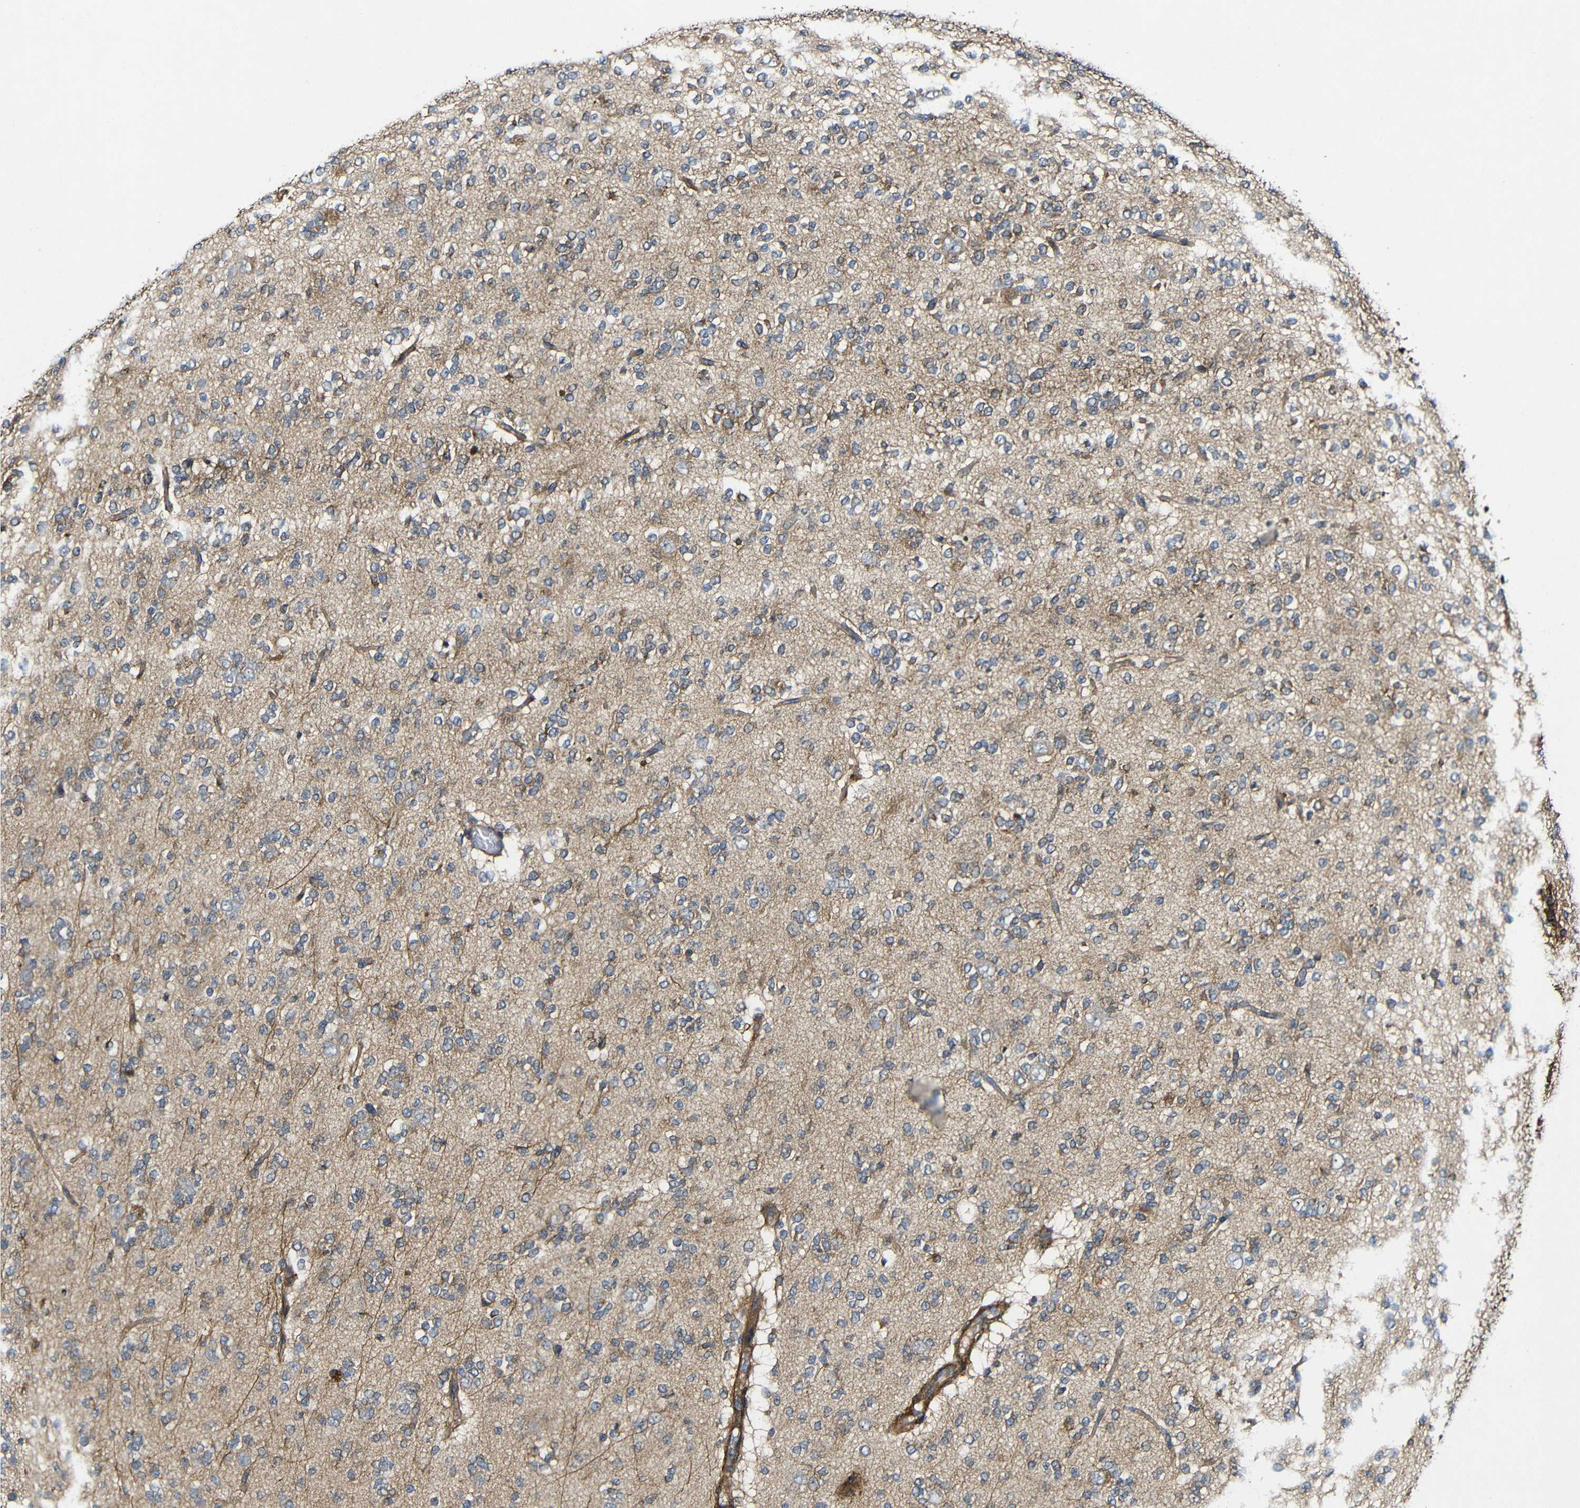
{"staining": {"intensity": "negative", "quantity": "none", "location": "none"}, "tissue": "glioma", "cell_type": "Tumor cells", "image_type": "cancer", "snomed": [{"axis": "morphology", "description": "Glioma, malignant, Low grade"}, {"axis": "topography", "description": "Brain"}], "caption": "The image displays no significant expression in tumor cells of malignant glioma (low-grade).", "gene": "GSDME", "patient": {"sex": "male", "age": 38}}